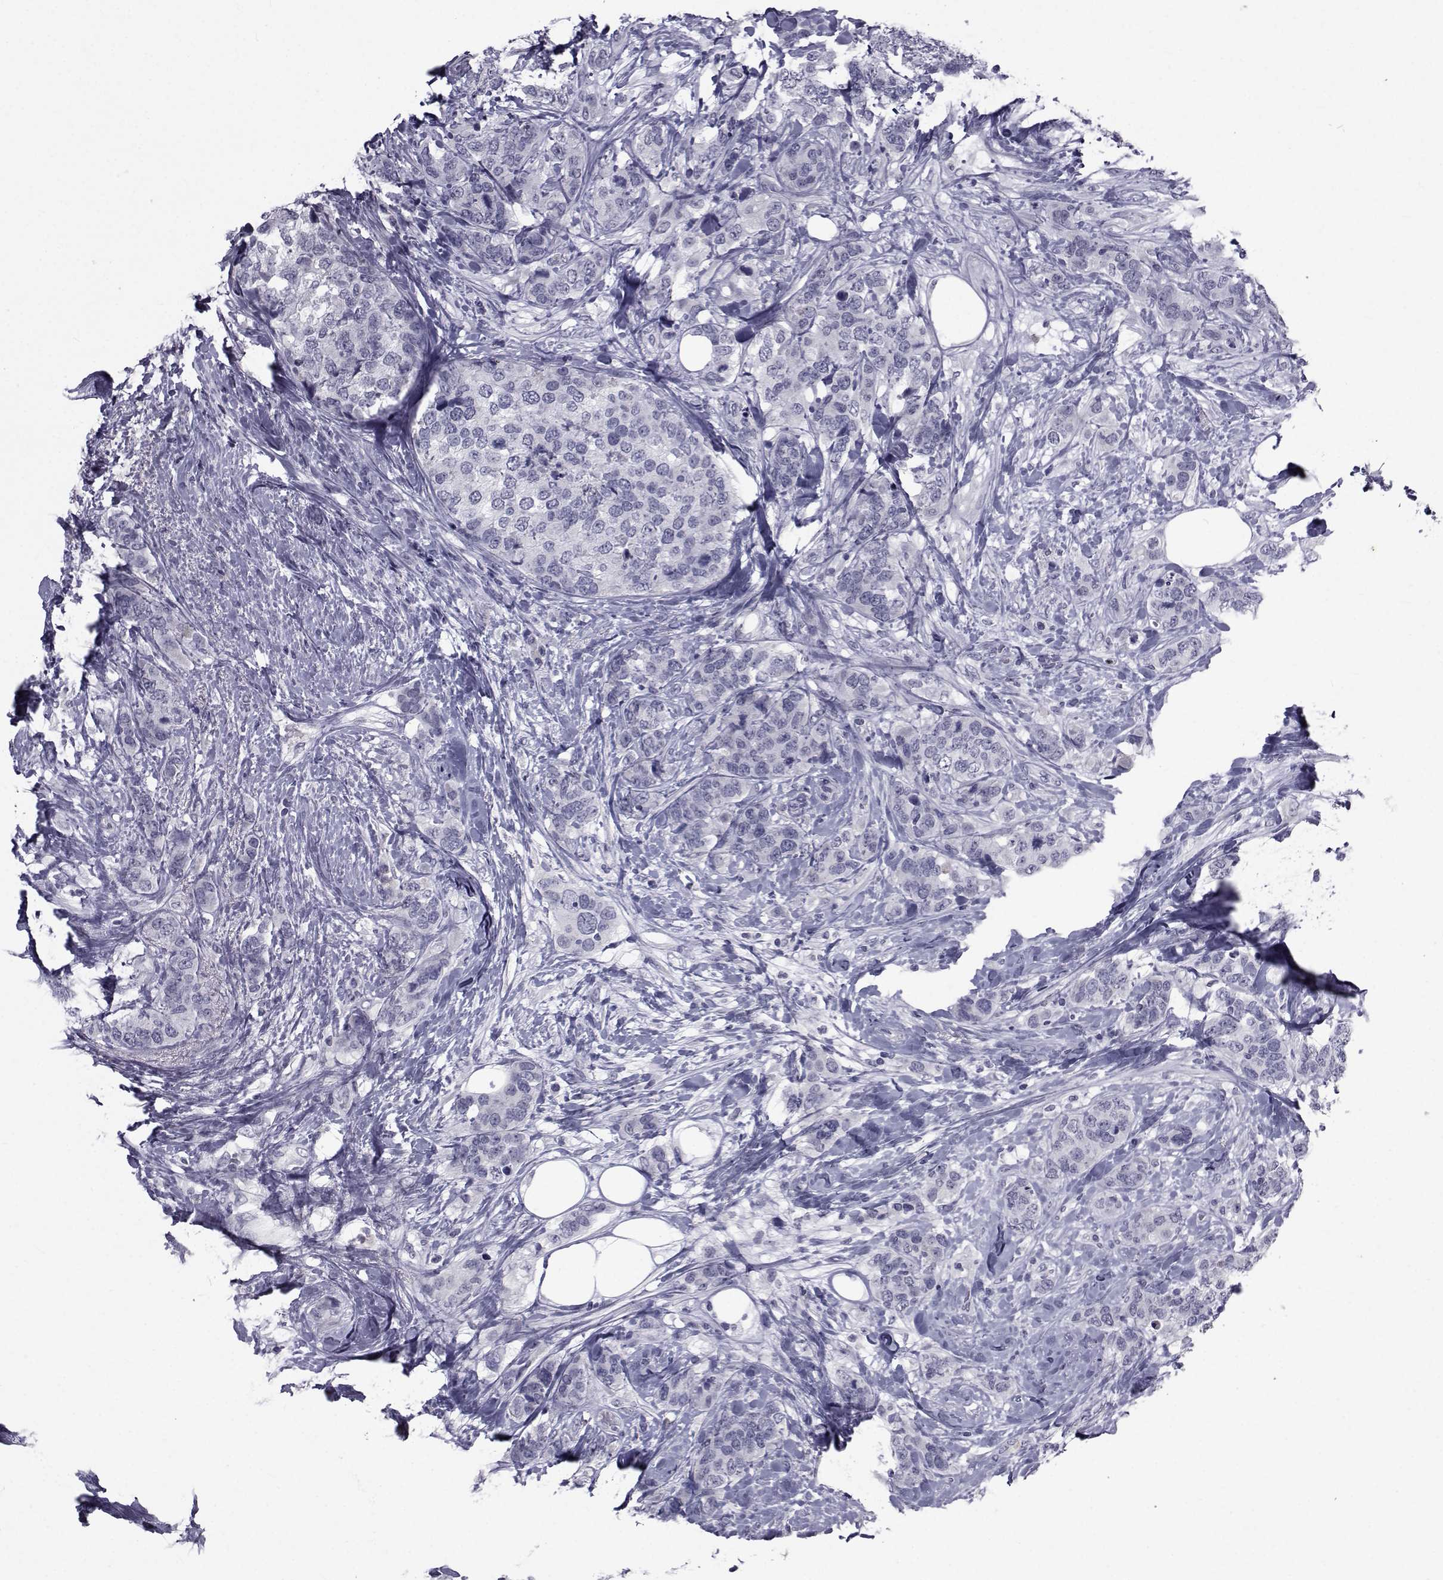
{"staining": {"intensity": "negative", "quantity": "none", "location": "none"}, "tissue": "breast cancer", "cell_type": "Tumor cells", "image_type": "cancer", "snomed": [{"axis": "morphology", "description": "Lobular carcinoma"}, {"axis": "topography", "description": "Breast"}], "caption": "Immunohistochemistry histopathology image of neoplastic tissue: human breast lobular carcinoma stained with DAB (3,3'-diaminobenzidine) reveals no significant protein expression in tumor cells.", "gene": "PAX2", "patient": {"sex": "female", "age": 59}}